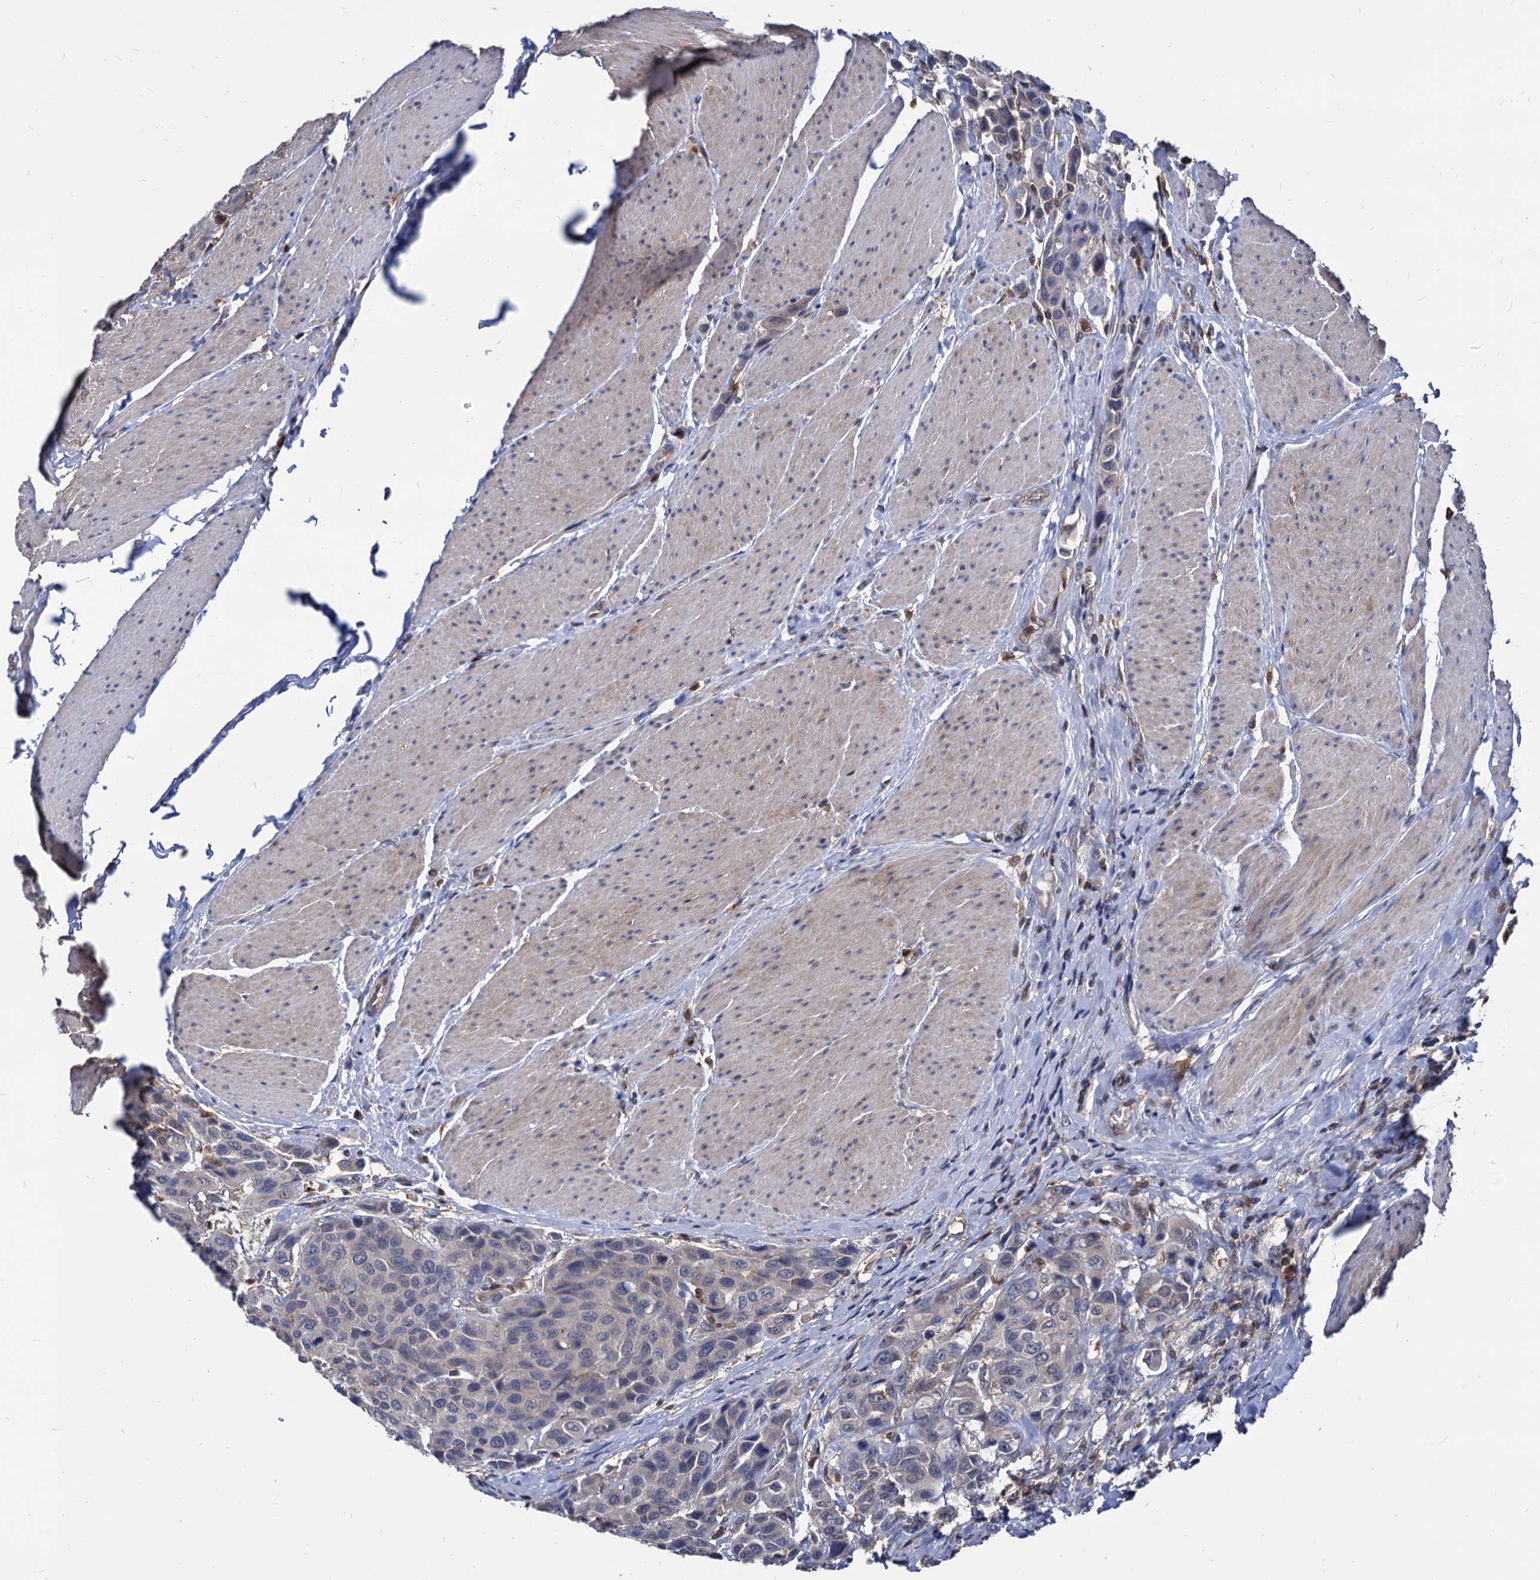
{"staining": {"intensity": "negative", "quantity": "none", "location": "none"}, "tissue": "urothelial cancer", "cell_type": "Tumor cells", "image_type": "cancer", "snomed": [{"axis": "morphology", "description": "Urothelial carcinoma, High grade"}, {"axis": "topography", "description": "Urinary bladder"}], "caption": "High magnification brightfield microscopy of urothelial cancer stained with DAB (3,3'-diaminobenzidine) (brown) and counterstained with hematoxylin (blue): tumor cells show no significant expression. Nuclei are stained in blue.", "gene": "CPPED1", "patient": {"sex": "male", "age": 50}}